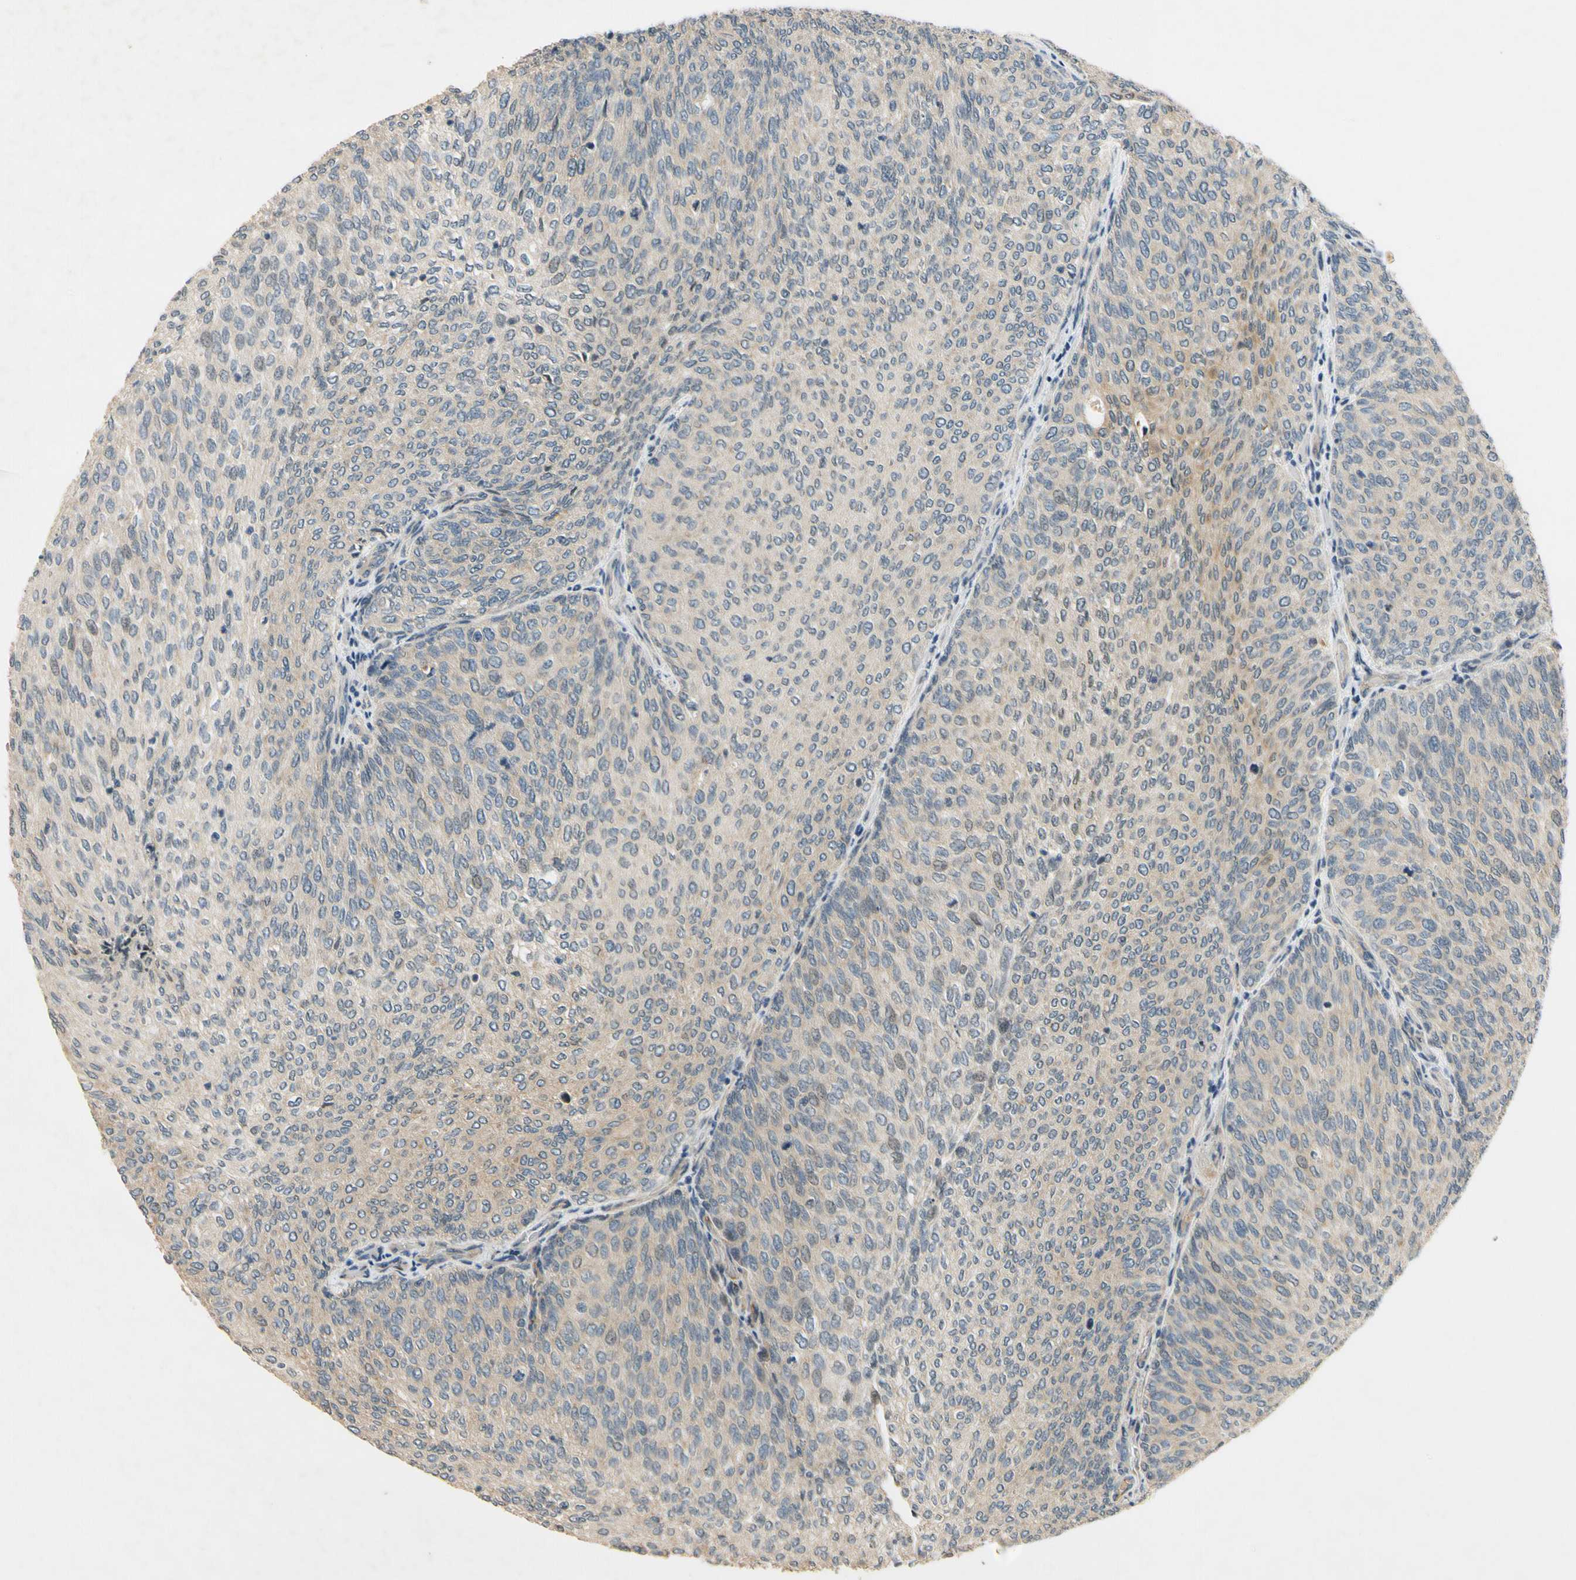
{"staining": {"intensity": "weak", "quantity": "<25%", "location": "cytoplasmic/membranous"}, "tissue": "urothelial cancer", "cell_type": "Tumor cells", "image_type": "cancer", "snomed": [{"axis": "morphology", "description": "Urothelial carcinoma, Low grade"}, {"axis": "topography", "description": "Urinary bladder"}], "caption": "Urothelial cancer was stained to show a protein in brown. There is no significant staining in tumor cells.", "gene": "ALKBH3", "patient": {"sex": "female", "age": 79}}